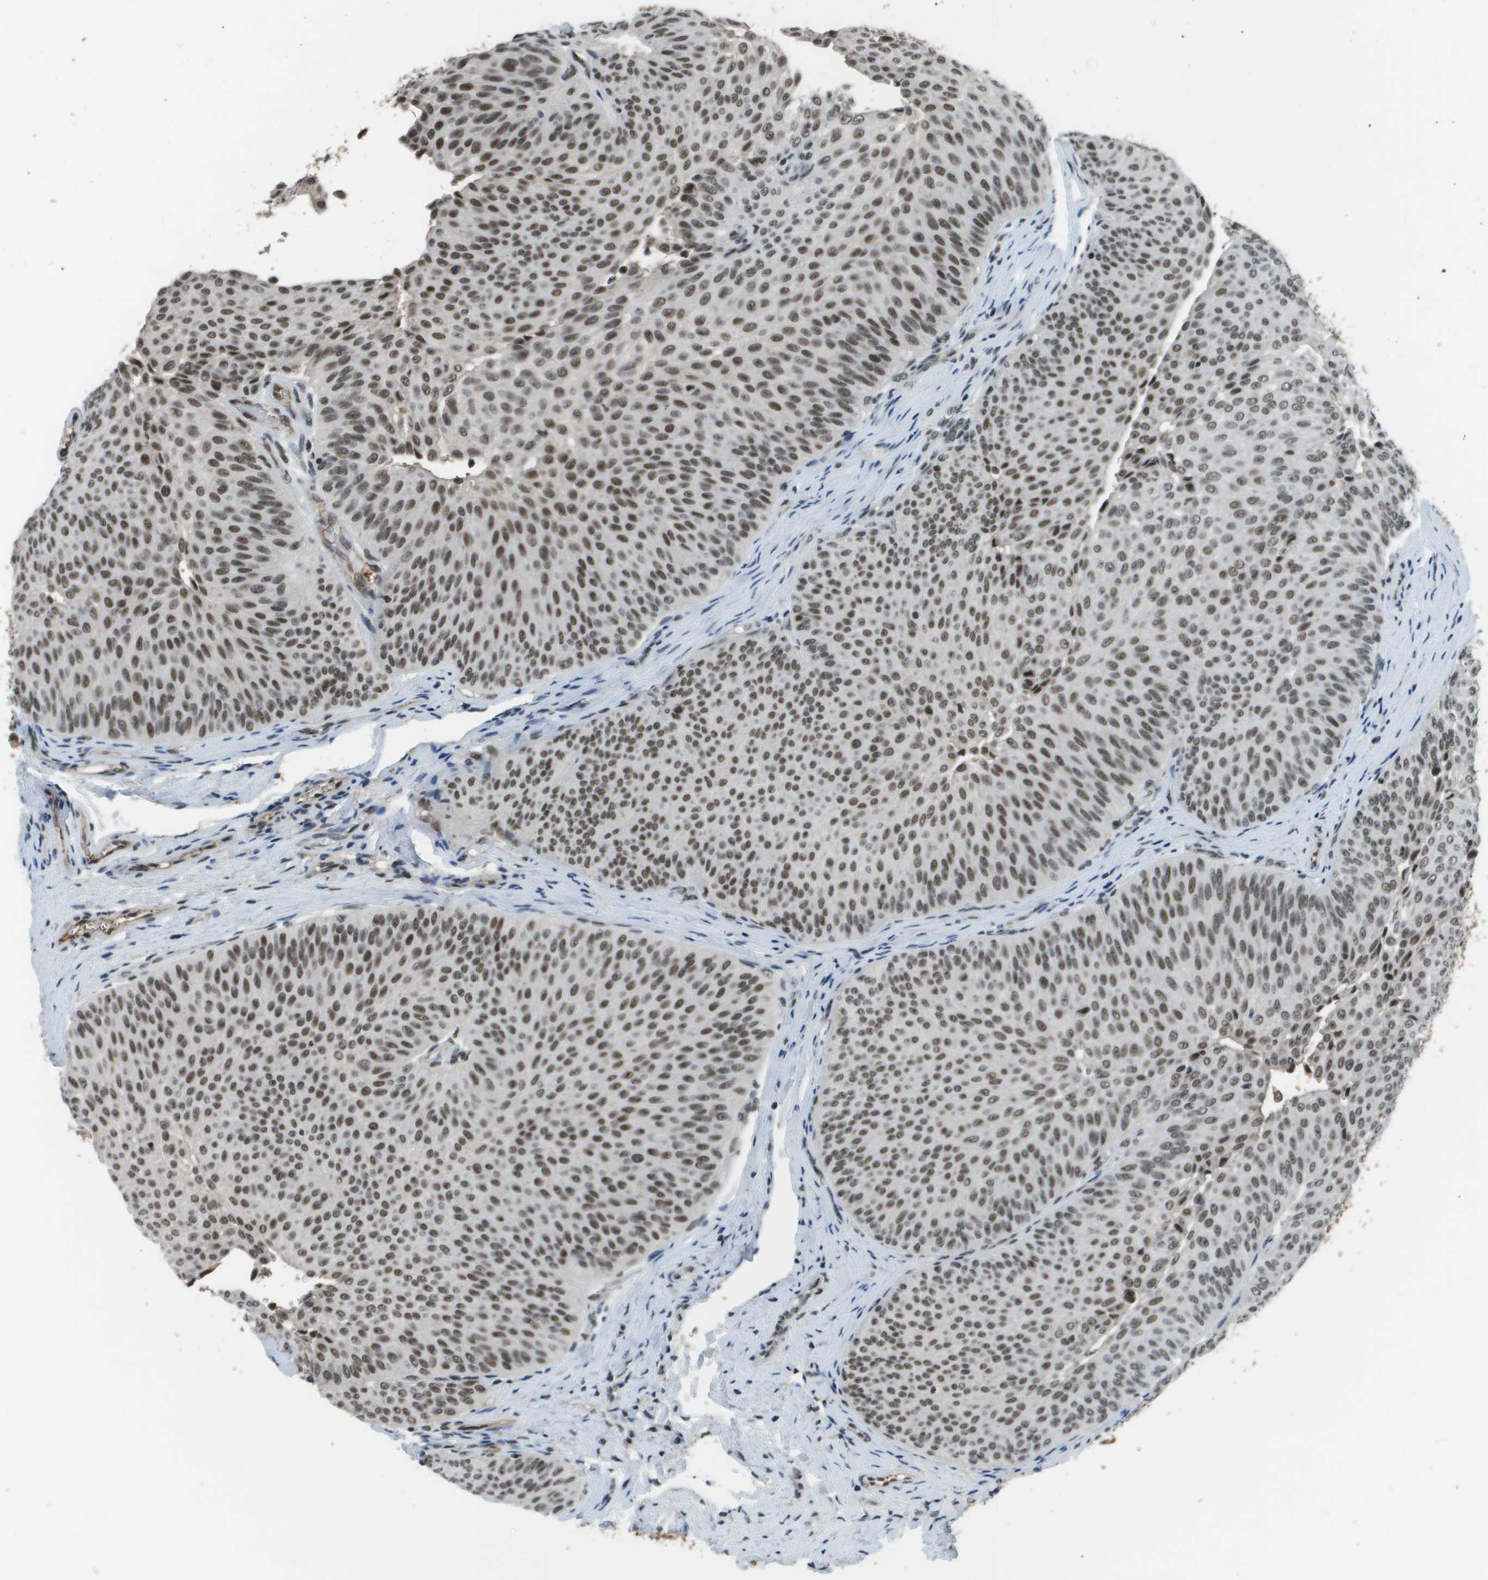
{"staining": {"intensity": "strong", "quantity": ">75%", "location": "nuclear"}, "tissue": "urothelial cancer", "cell_type": "Tumor cells", "image_type": "cancer", "snomed": [{"axis": "morphology", "description": "Urothelial carcinoma, Low grade"}, {"axis": "topography", "description": "Urinary bladder"}], "caption": "DAB immunohistochemical staining of human low-grade urothelial carcinoma reveals strong nuclear protein positivity in about >75% of tumor cells.", "gene": "THRAP3", "patient": {"sex": "female", "age": 60}}